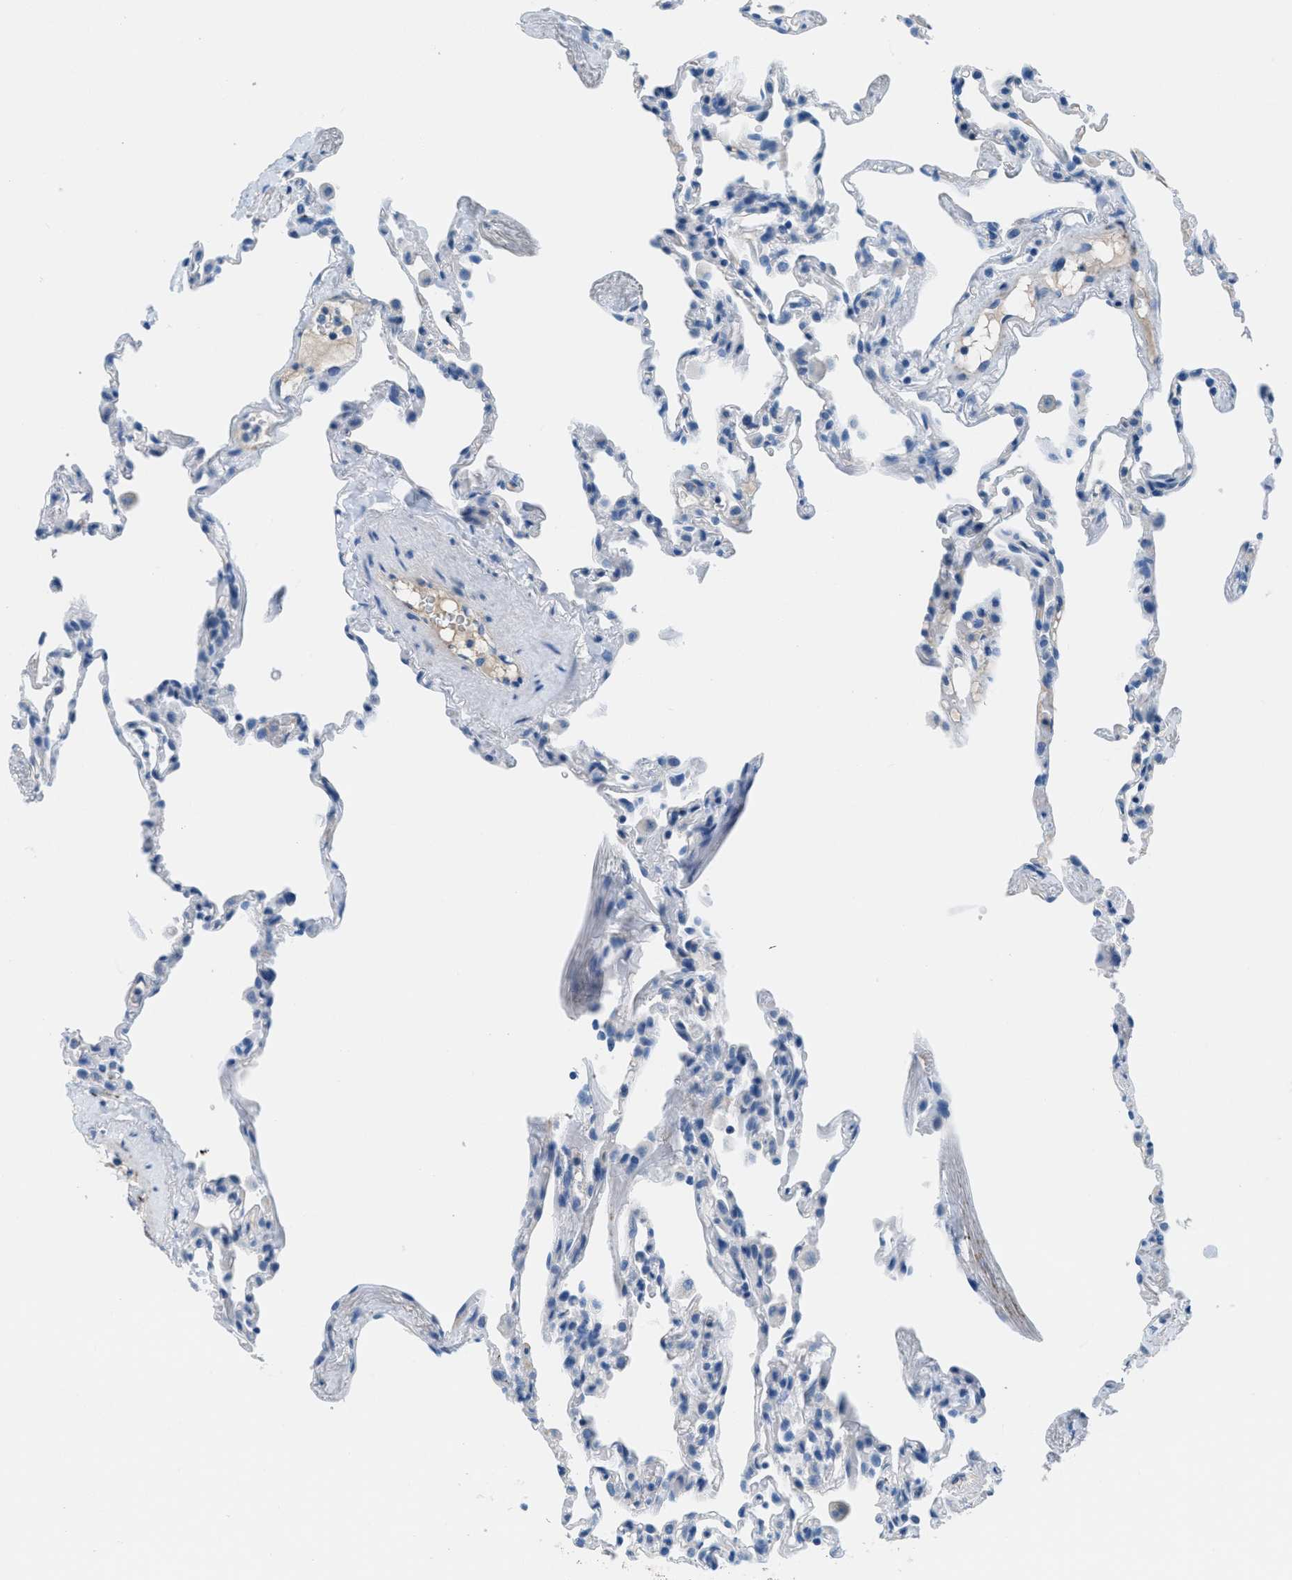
{"staining": {"intensity": "negative", "quantity": "none", "location": "none"}, "tissue": "lung", "cell_type": "Alveolar cells", "image_type": "normal", "snomed": [{"axis": "morphology", "description": "Normal tissue, NOS"}, {"axis": "topography", "description": "Lung"}], "caption": "An IHC micrograph of normal lung is shown. There is no staining in alveolar cells of lung. (DAB immunohistochemistry (IHC), high magnification).", "gene": "MGARP", "patient": {"sex": "male", "age": 59}}